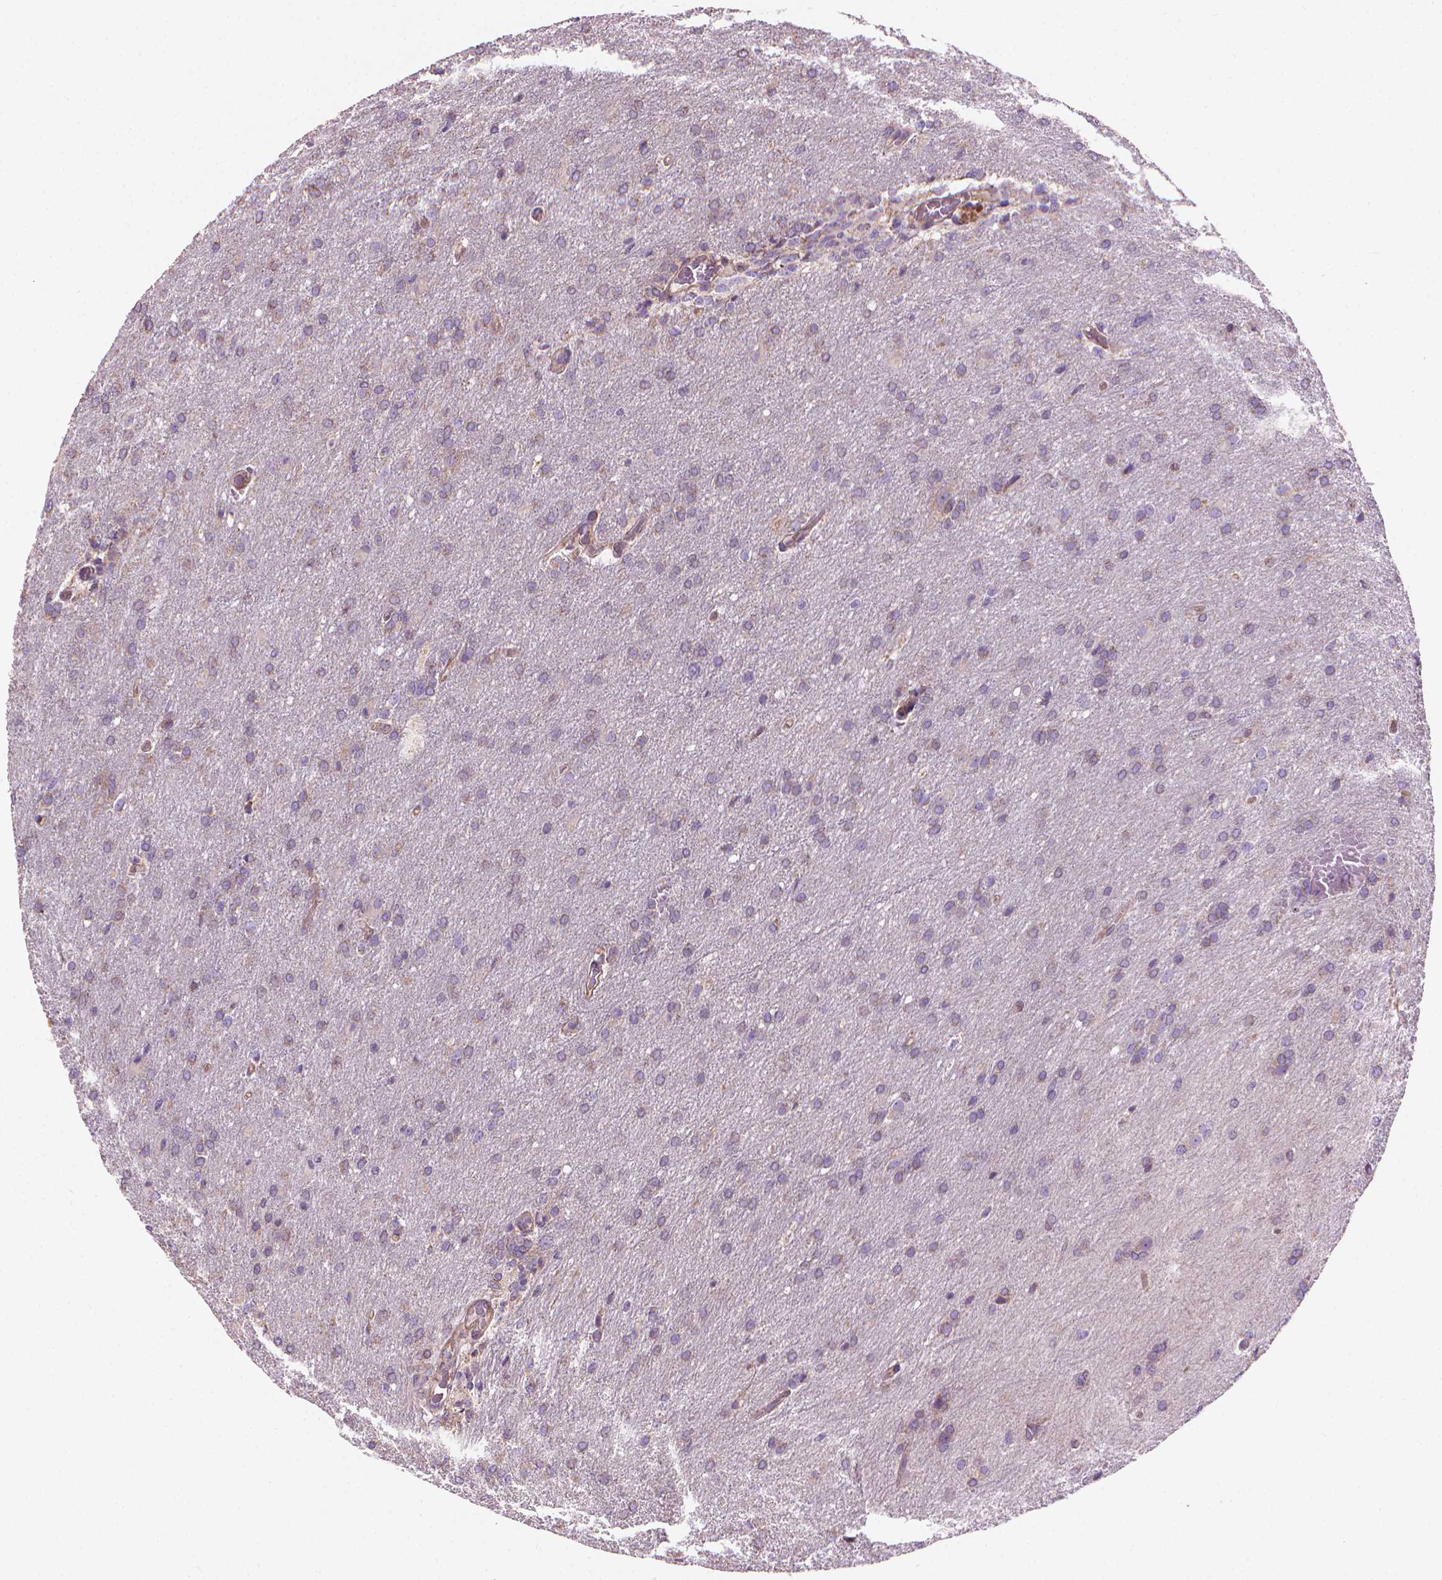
{"staining": {"intensity": "negative", "quantity": "none", "location": "none"}, "tissue": "glioma", "cell_type": "Tumor cells", "image_type": "cancer", "snomed": [{"axis": "morphology", "description": "Glioma, malignant, High grade"}, {"axis": "topography", "description": "Brain"}], "caption": "Image shows no significant protein positivity in tumor cells of glioma.", "gene": "TTC29", "patient": {"sex": "male", "age": 68}}